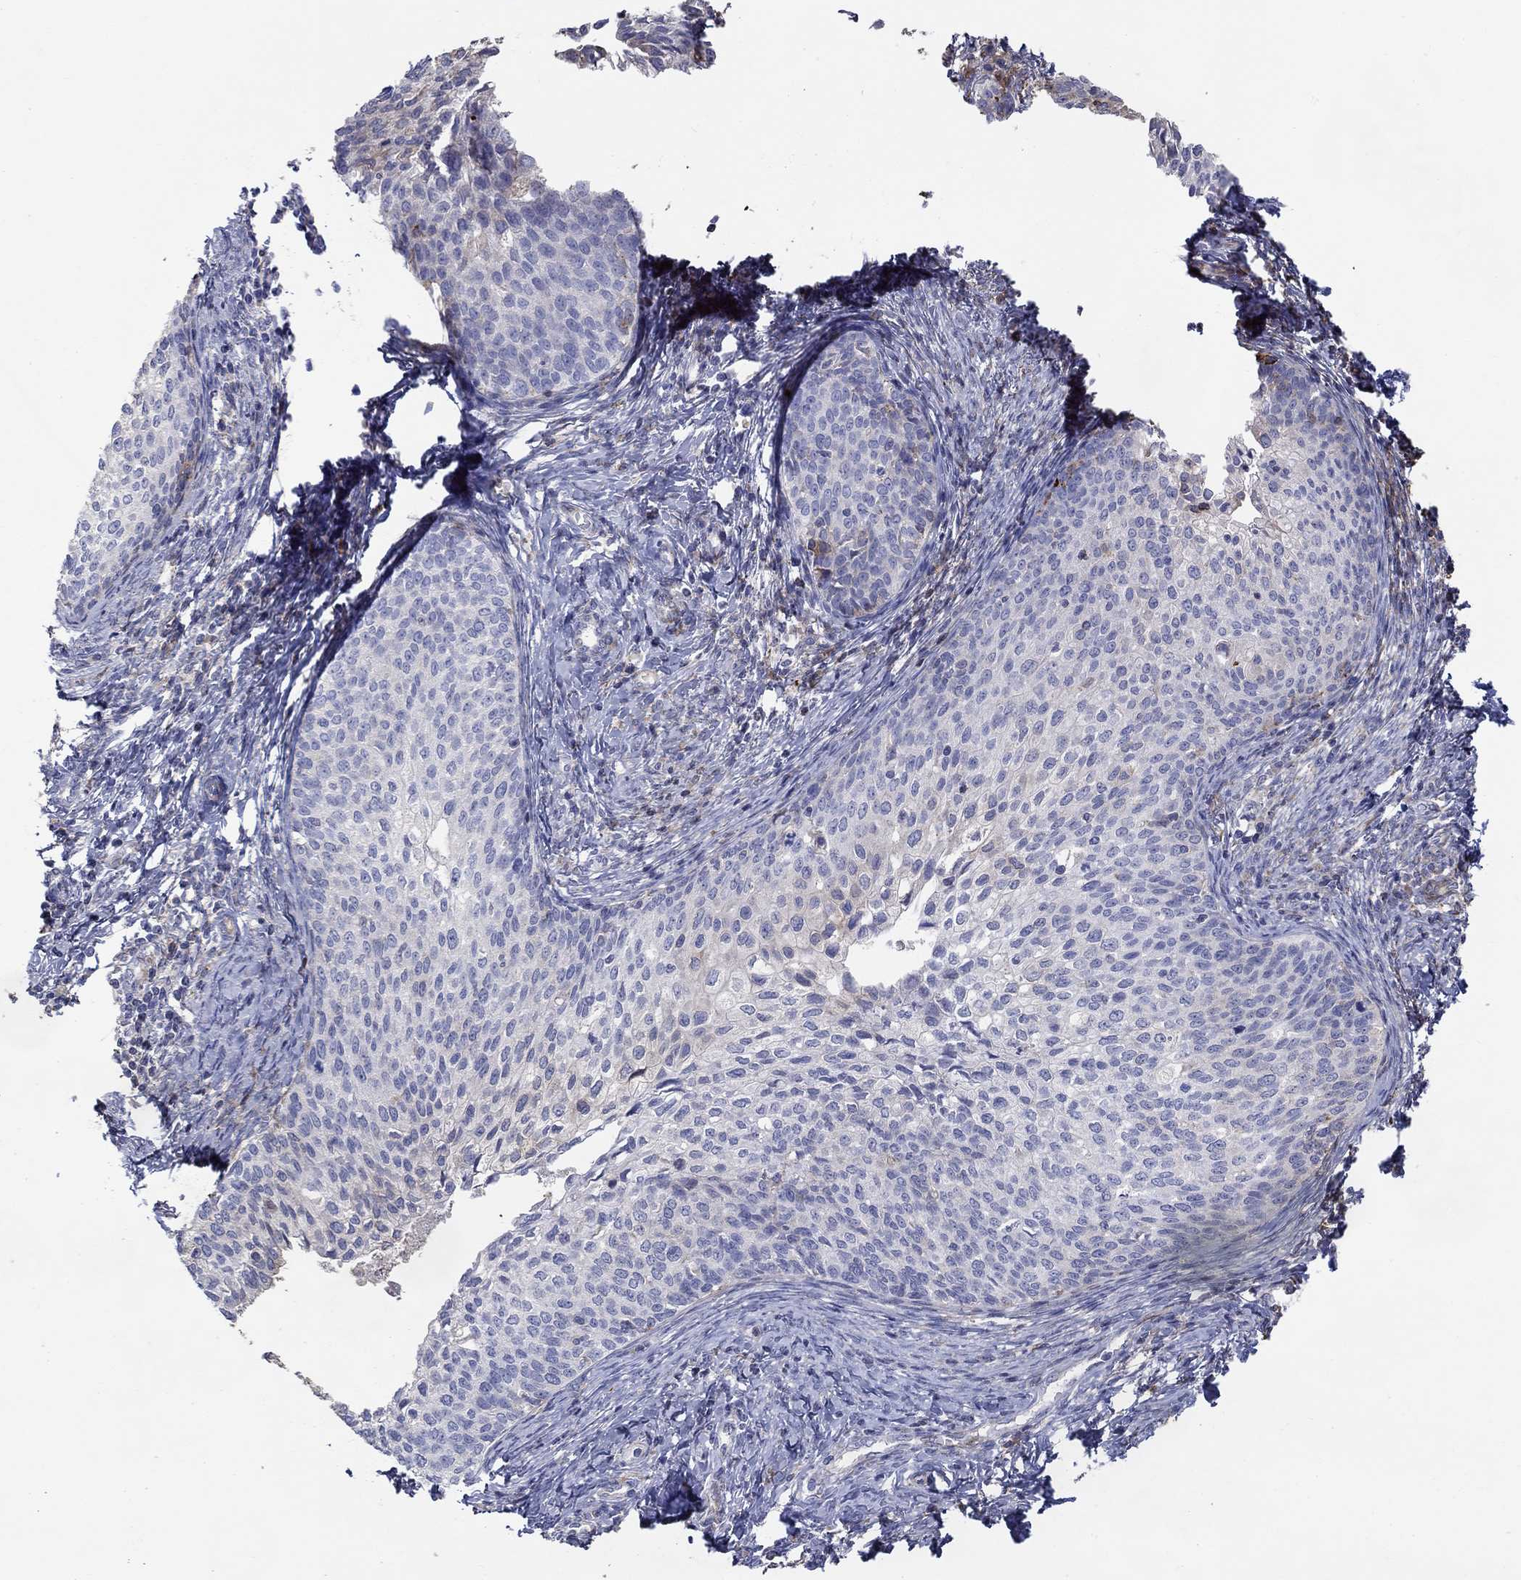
{"staining": {"intensity": "negative", "quantity": "none", "location": "none"}, "tissue": "cervical cancer", "cell_type": "Tumor cells", "image_type": "cancer", "snomed": [{"axis": "morphology", "description": "Squamous cell carcinoma, NOS"}, {"axis": "topography", "description": "Cervix"}], "caption": "Immunohistochemistry (IHC) photomicrograph of human cervical cancer stained for a protein (brown), which exhibits no positivity in tumor cells.", "gene": "NPHP1", "patient": {"sex": "female", "age": 51}}